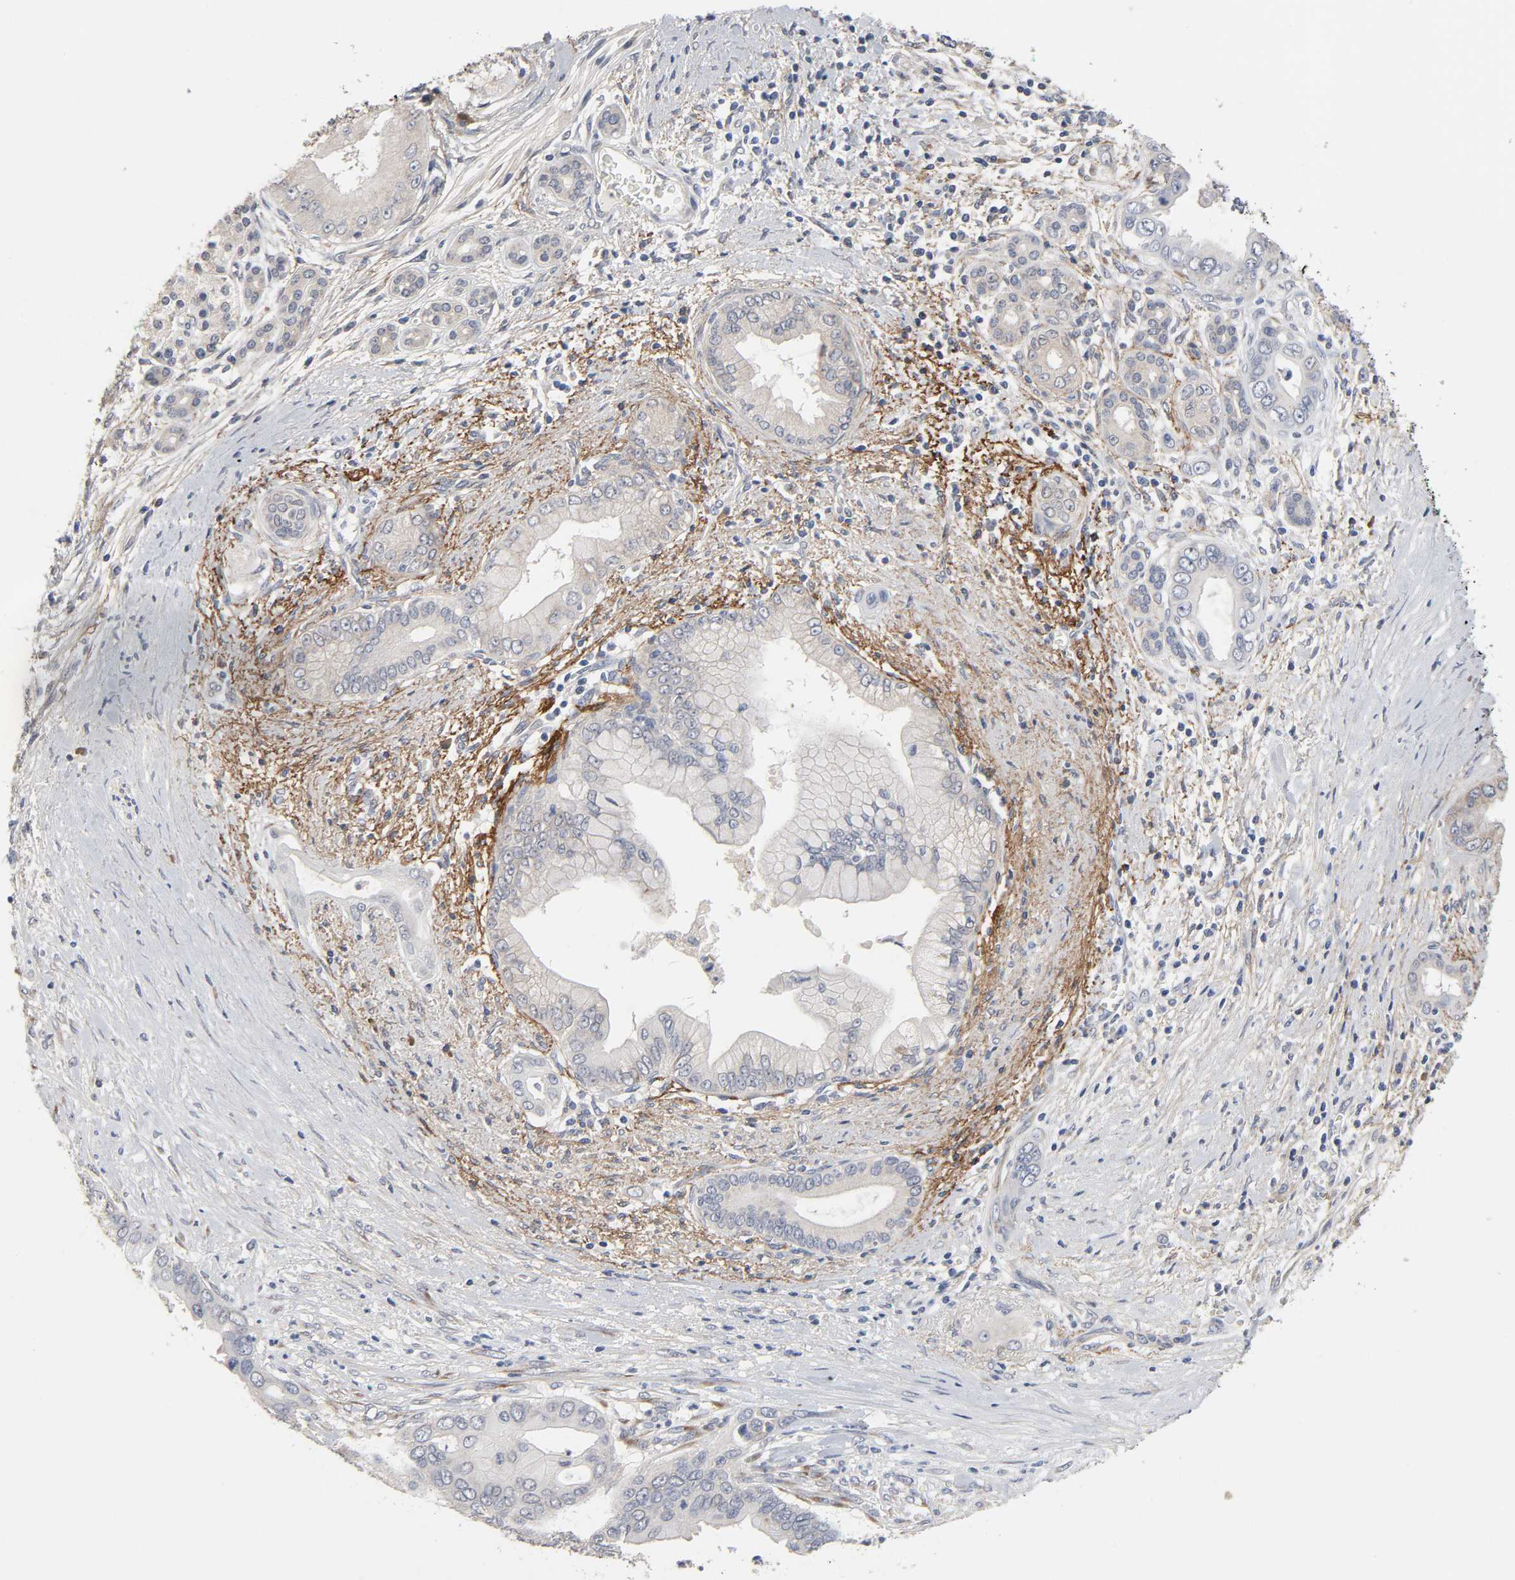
{"staining": {"intensity": "negative", "quantity": "none", "location": "none"}, "tissue": "pancreatic cancer", "cell_type": "Tumor cells", "image_type": "cancer", "snomed": [{"axis": "morphology", "description": "Adenocarcinoma, NOS"}, {"axis": "topography", "description": "Pancreas"}], "caption": "The image displays no significant positivity in tumor cells of pancreatic adenocarcinoma.", "gene": "HDLBP", "patient": {"sex": "male", "age": 59}}